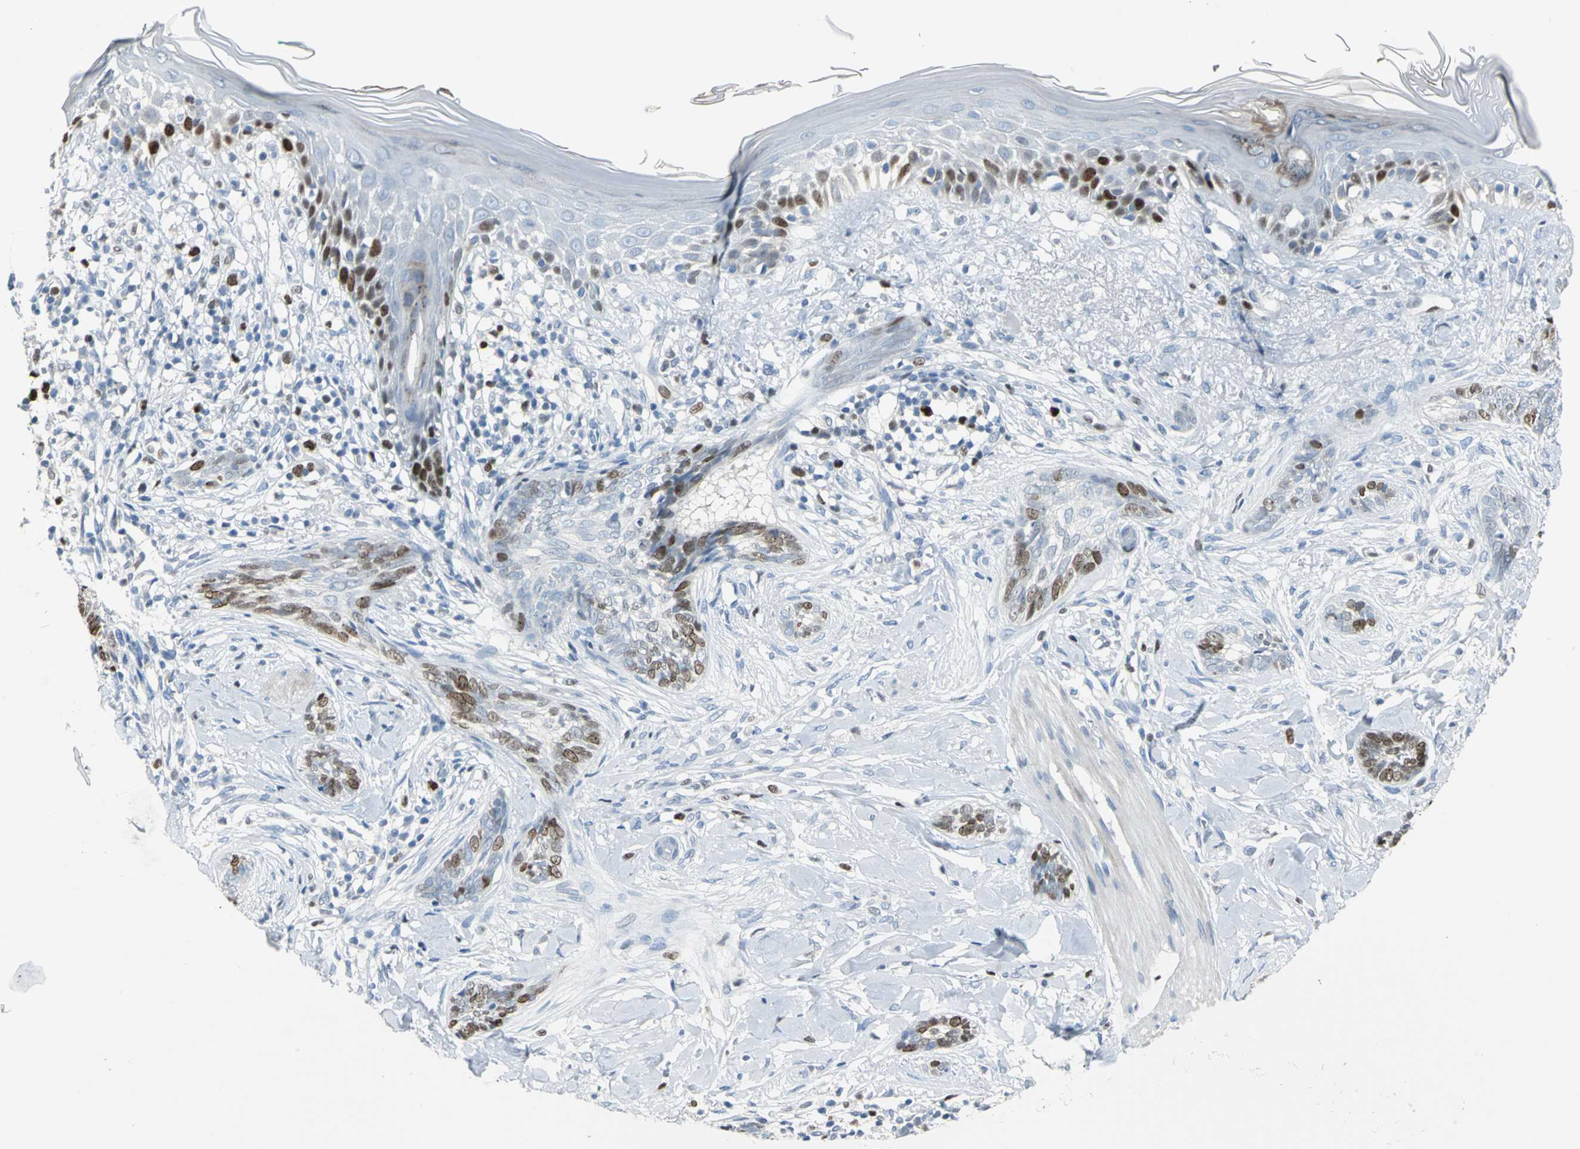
{"staining": {"intensity": "moderate", "quantity": "25%-75%", "location": "nuclear"}, "tissue": "skin cancer", "cell_type": "Tumor cells", "image_type": "cancer", "snomed": [{"axis": "morphology", "description": "Basal cell carcinoma"}, {"axis": "topography", "description": "Skin"}], "caption": "High-power microscopy captured an immunohistochemistry micrograph of skin cancer (basal cell carcinoma), revealing moderate nuclear positivity in approximately 25%-75% of tumor cells.", "gene": "MCM3", "patient": {"sex": "female", "age": 58}}